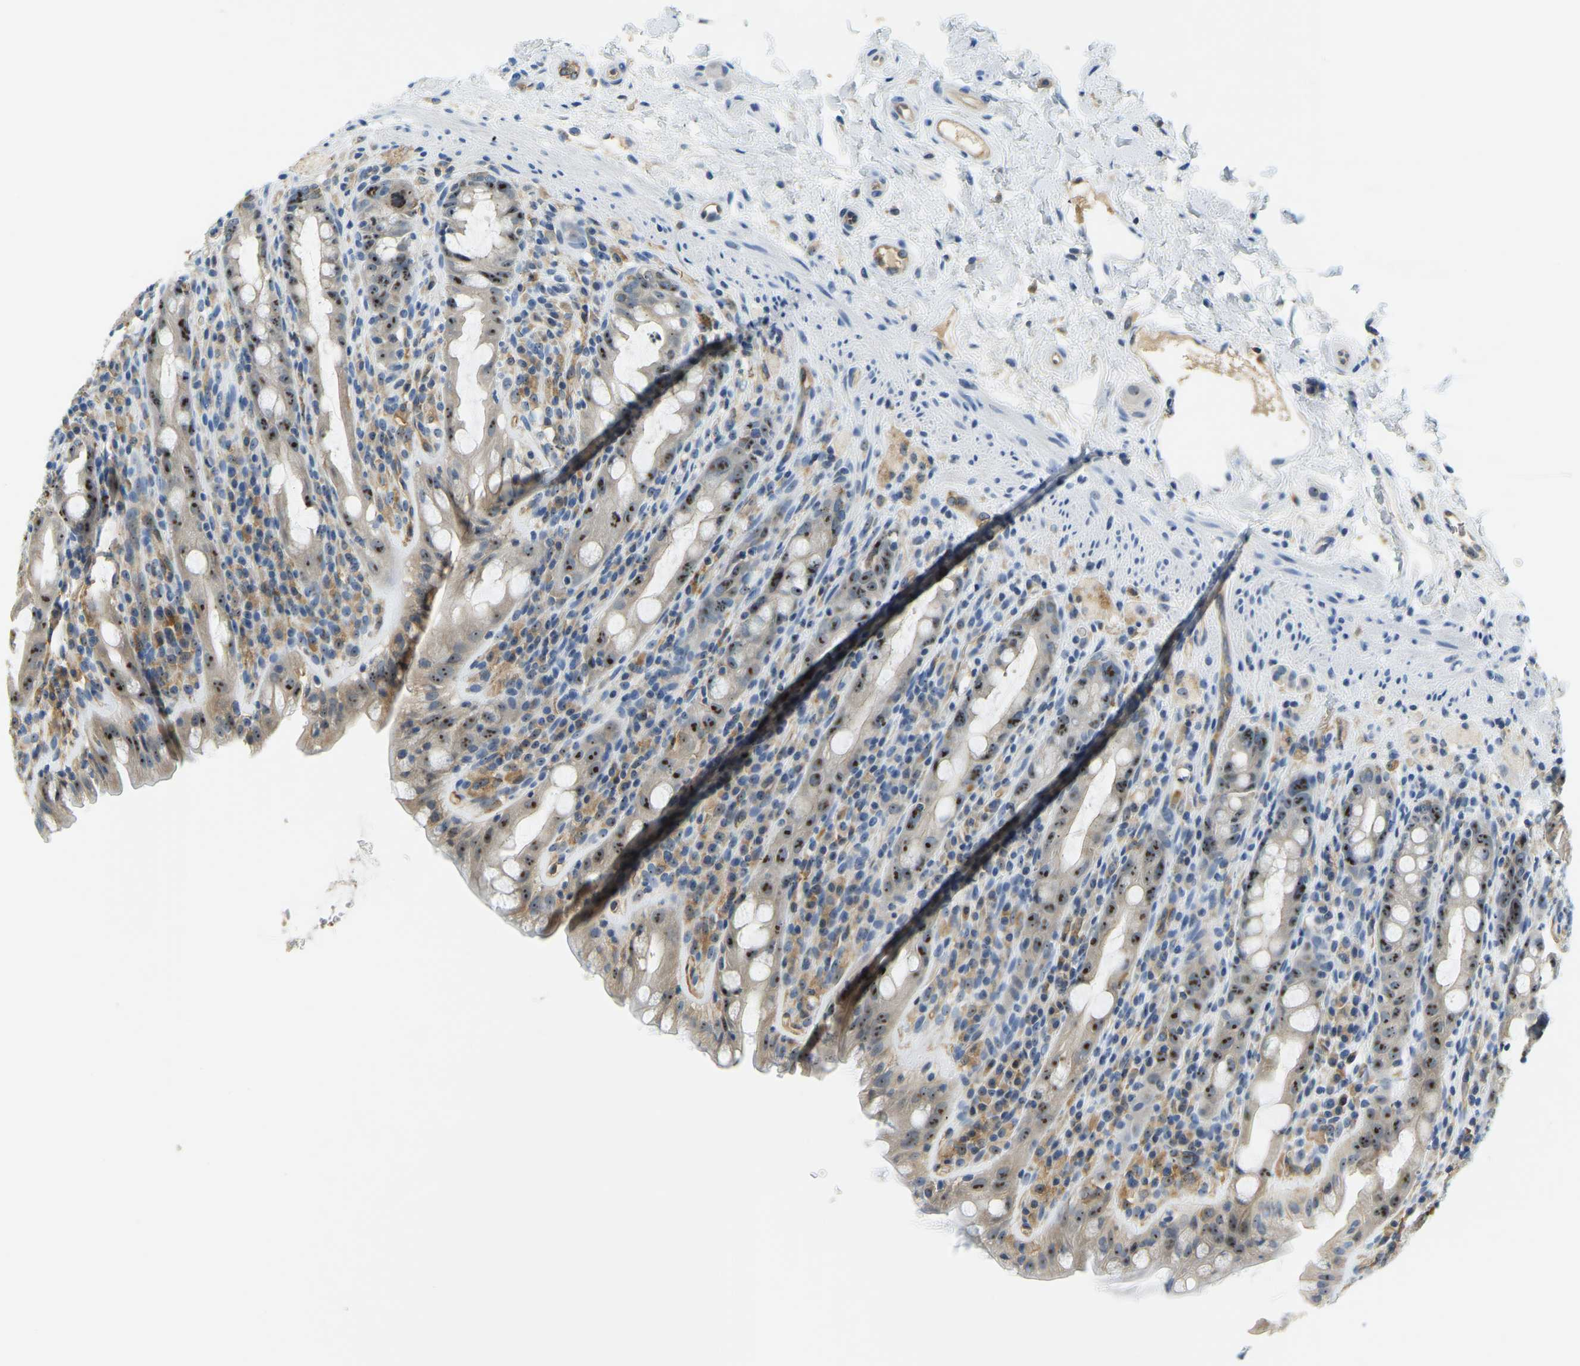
{"staining": {"intensity": "moderate", "quantity": "25%-75%", "location": "nuclear"}, "tissue": "rectum", "cell_type": "Glandular cells", "image_type": "normal", "snomed": [{"axis": "morphology", "description": "Normal tissue, NOS"}, {"axis": "topography", "description": "Rectum"}], "caption": "IHC photomicrograph of benign rectum: human rectum stained using immunohistochemistry (IHC) exhibits medium levels of moderate protein expression localized specifically in the nuclear of glandular cells, appearing as a nuclear brown color.", "gene": "RRP1", "patient": {"sex": "male", "age": 44}}